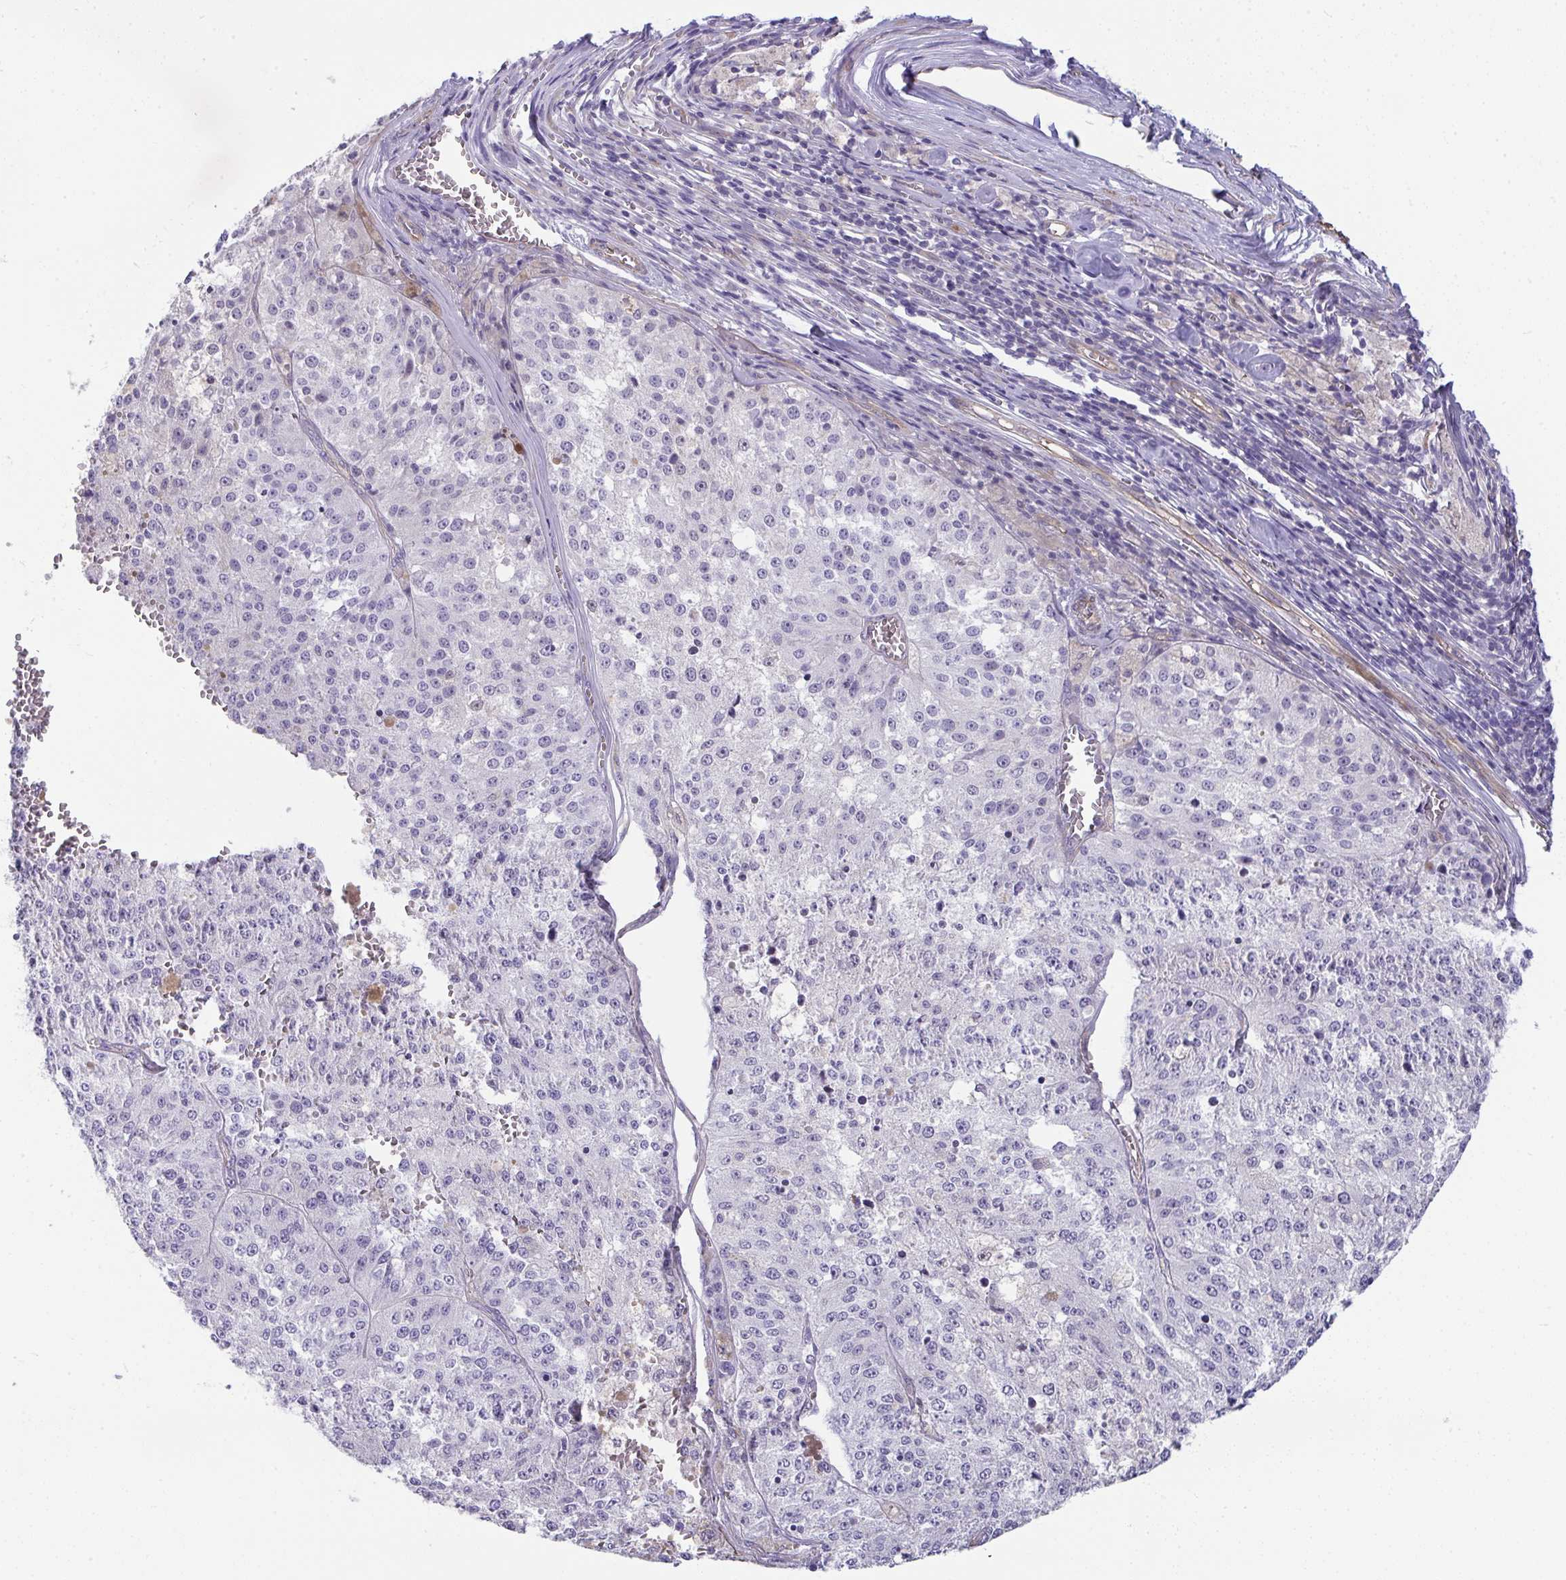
{"staining": {"intensity": "negative", "quantity": "none", "location": "none"}, "tissue": "melanoma", "cell_type": "Tumor cells", "image_type": "cancer", "snomed": [{"axis": "morphology", "description": "Malignant melanoma, Metastatic site"}, {"axis": "topography", "description": "Lymph node"}], "caption": "The photomicrograph displays no staining of tumor cells in melanoma.", "gene": "MYL12A", "patient": {"sex": "female", "age": 64}}